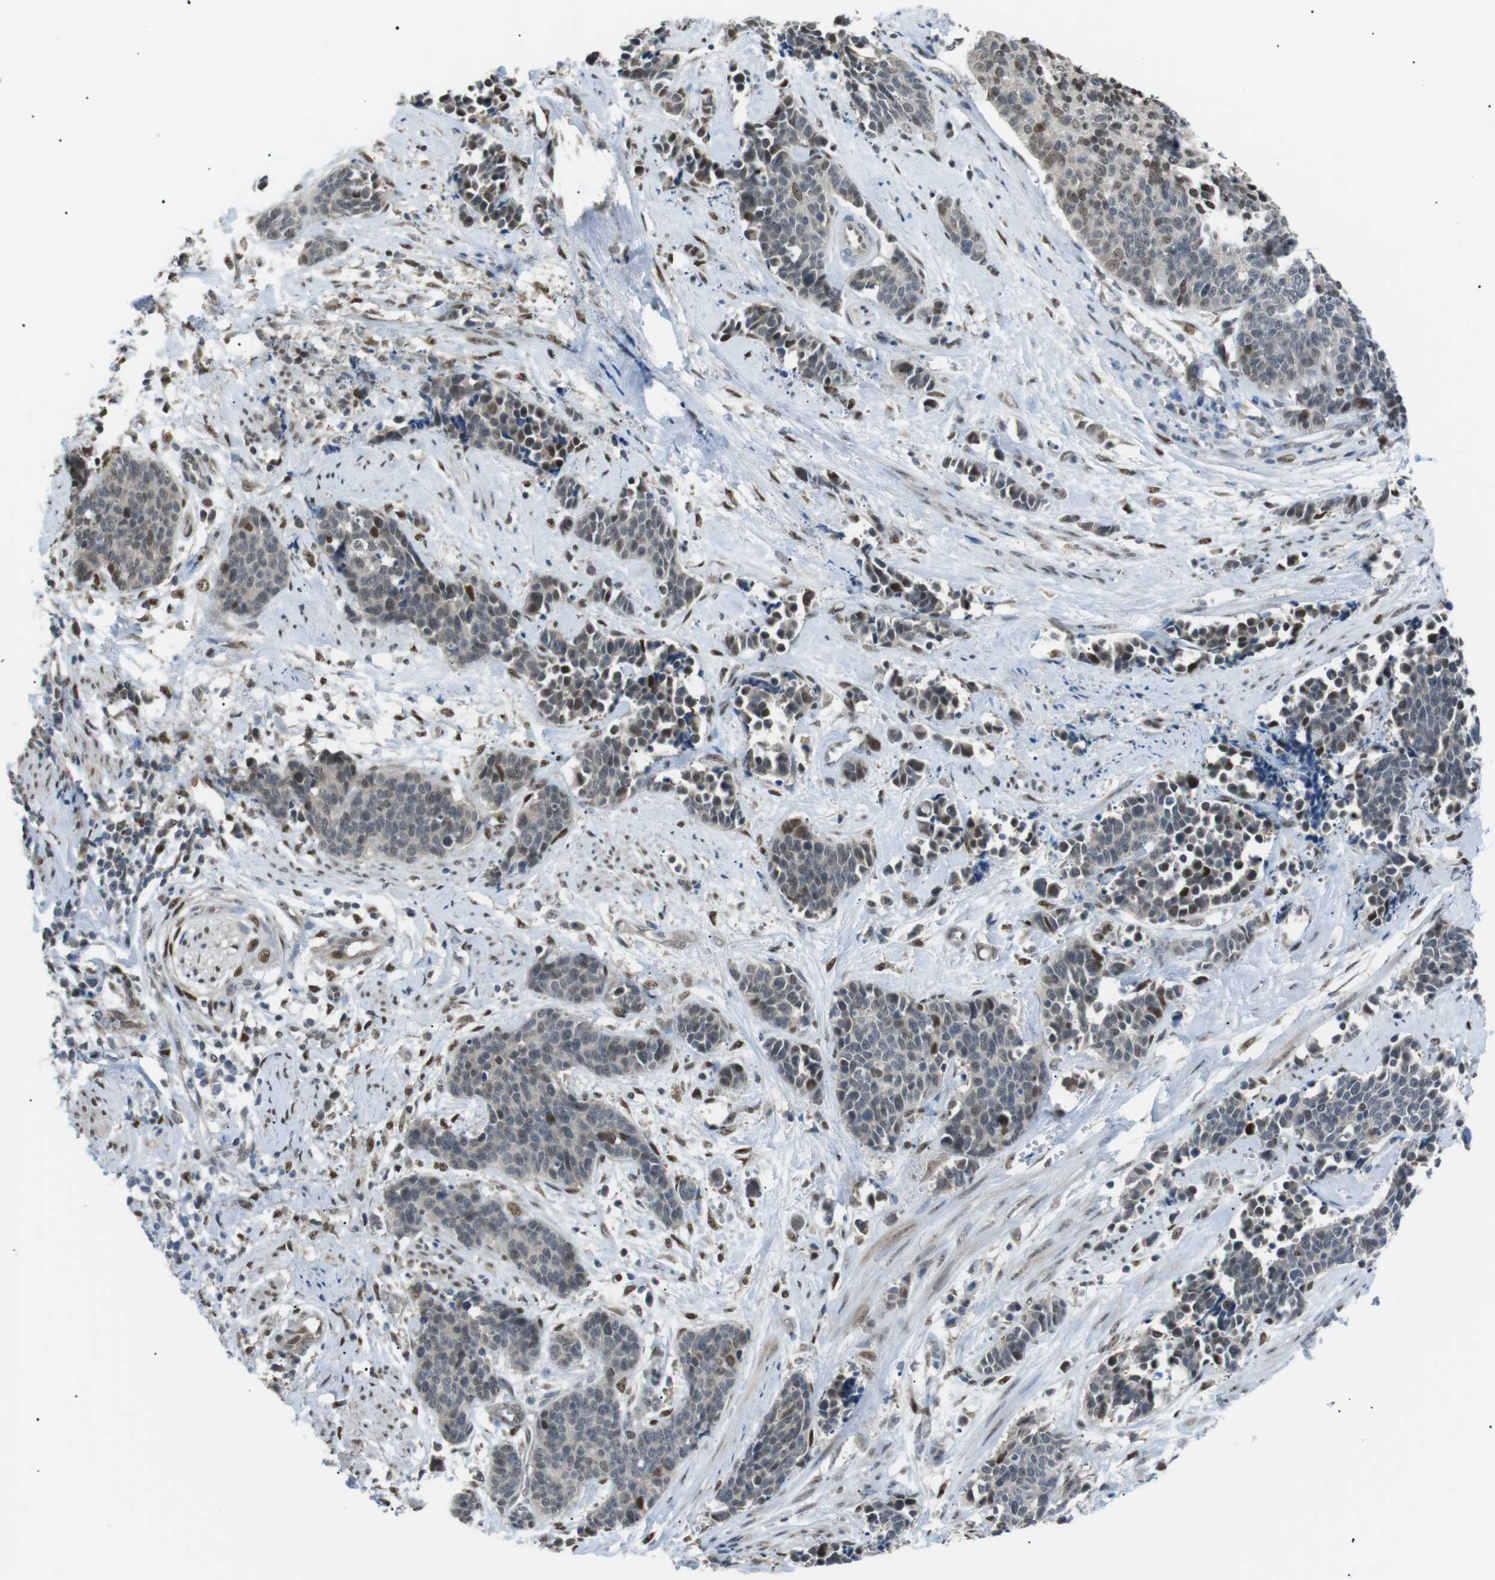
{"staining": {"intensity": "weak", "quantity": "<25%", "location": "nuclear"}, "tissue": "cervical cancer", "cell_type": "Tumor cells", "image_type": "cancer", "snomed": [{"axis": "morphology", "description": "Squamous cell carcinoma, NOS"}, {"axis": "topography", "description": "Cervix"}], "caption": "Tumor cells show no significant protein staining in cervical cancer.", "gene": "SRPK2", "patient": {"sex": "female", "age": 35}}